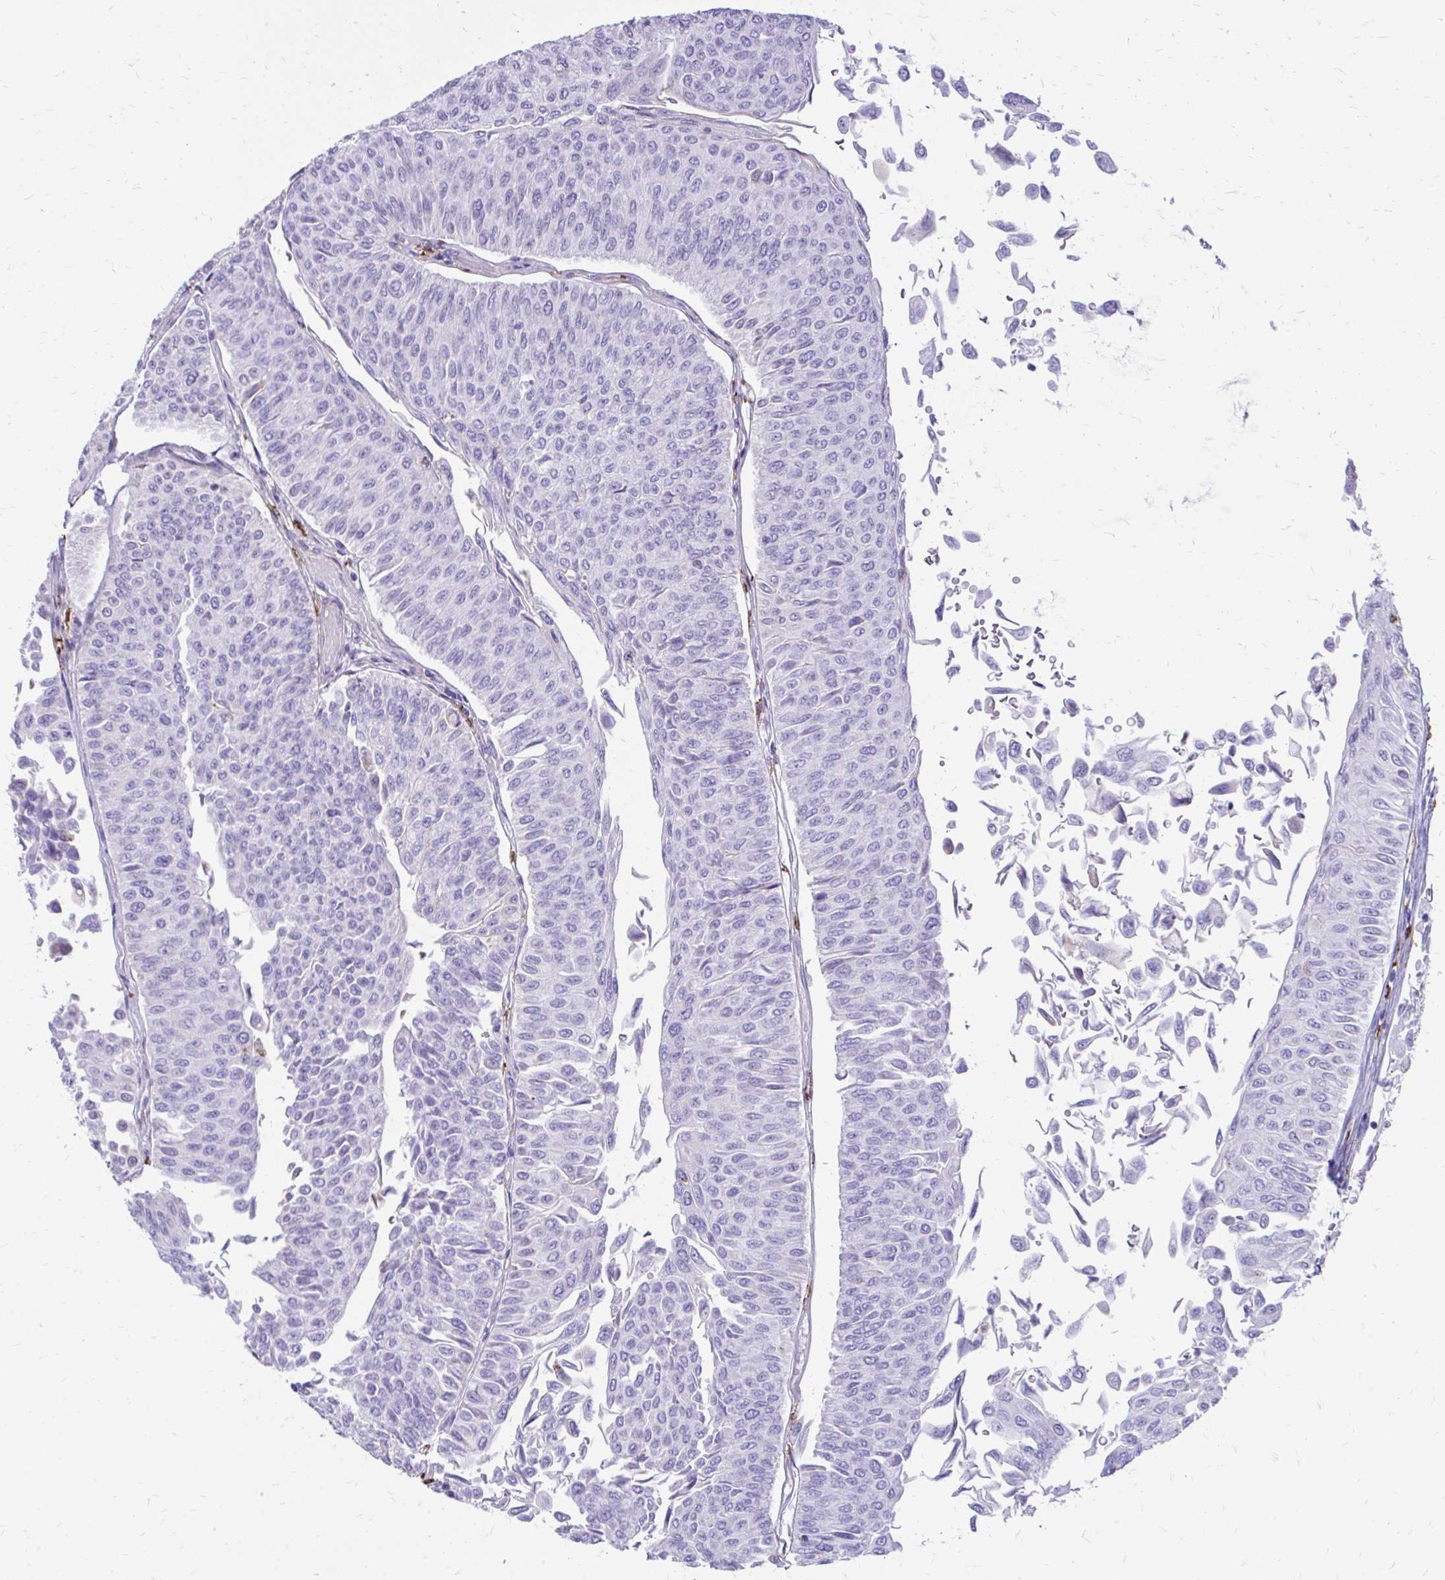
{"staining": {"intensity": "negative", "quantity": "none", "location": "none"}, "tissue": "urothelial cancer", "cell_type": "Tumor cells", "image_type": "cancer", "snomed": [{"axis": "morphology", "description": "Urothelial carcinoma, NOS"}, {"axis": "topography", "description": "Urinary bladder"}], "caption": "Micrograph shows no significant protein expression in tumor cells of transitional cell carcinoma. Nuclei are stained in blue.", "gene": "SIGLEC11", "patient": {"sex": "male", "age": 59}}